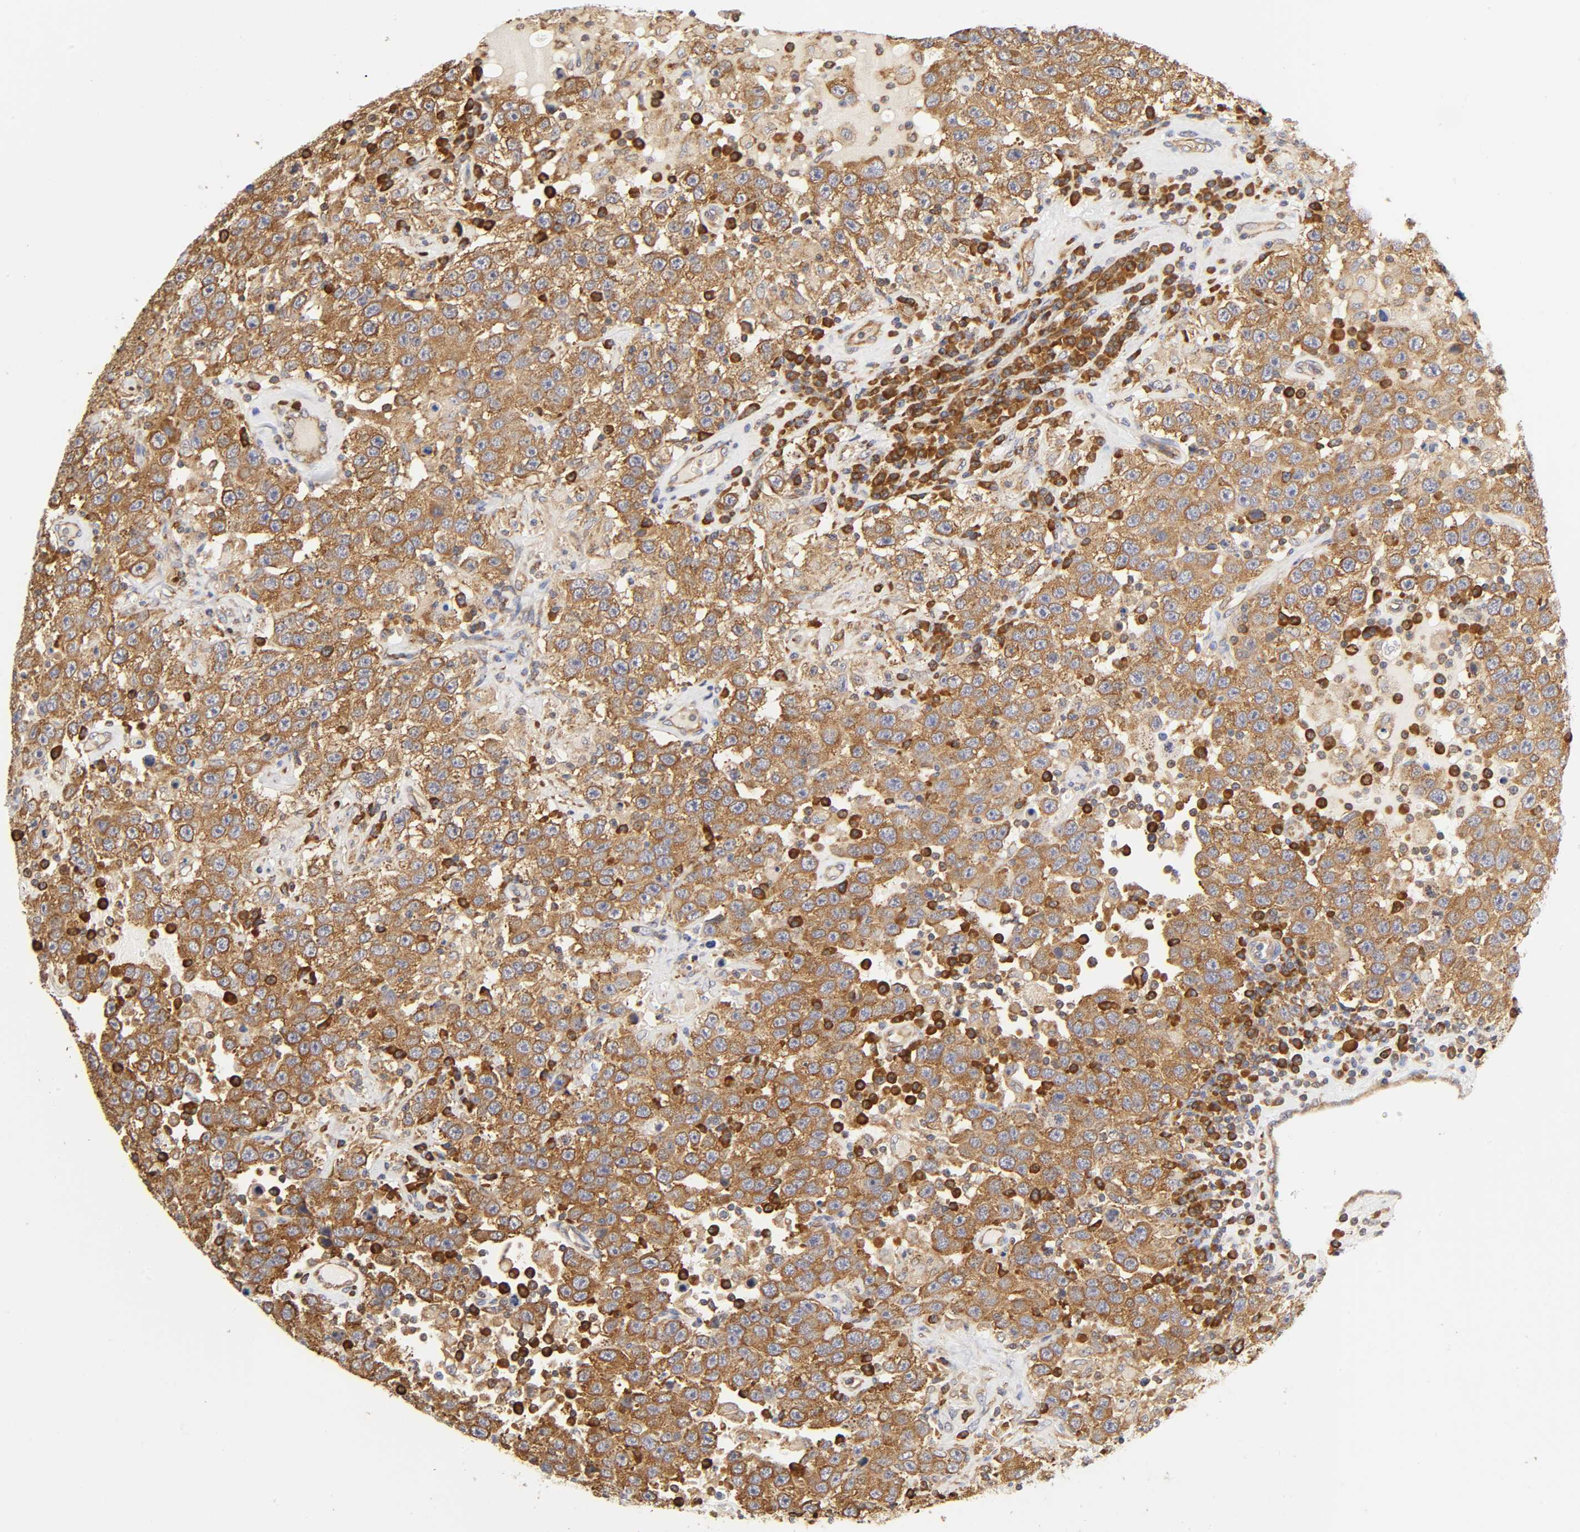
{"staining": {"intensity": "moderate", "quantity": ">75%", "location": "cytoplasmic/membranous"}, "tissue": "testis cancer", "cell_type": "Tumor cells", "image_type": "cancer", "snomed": [{"axis": "morphology", "description": "Seminoma, NOS"}, {"axis": "topography", "description": "Testis"}], "caption": "Seminoma (testis) was stained to show a protein in brown. There is medium levels of moderate cytoplasmic/membranous staining in about >75% of tumor cells. The staining is performed using DAB brown chromogen to label protein expression. The nuclei are counter-stained blue using hematoxylin.", "gene": "RPL14", "patient": {"sex": "male", "age": 41}}